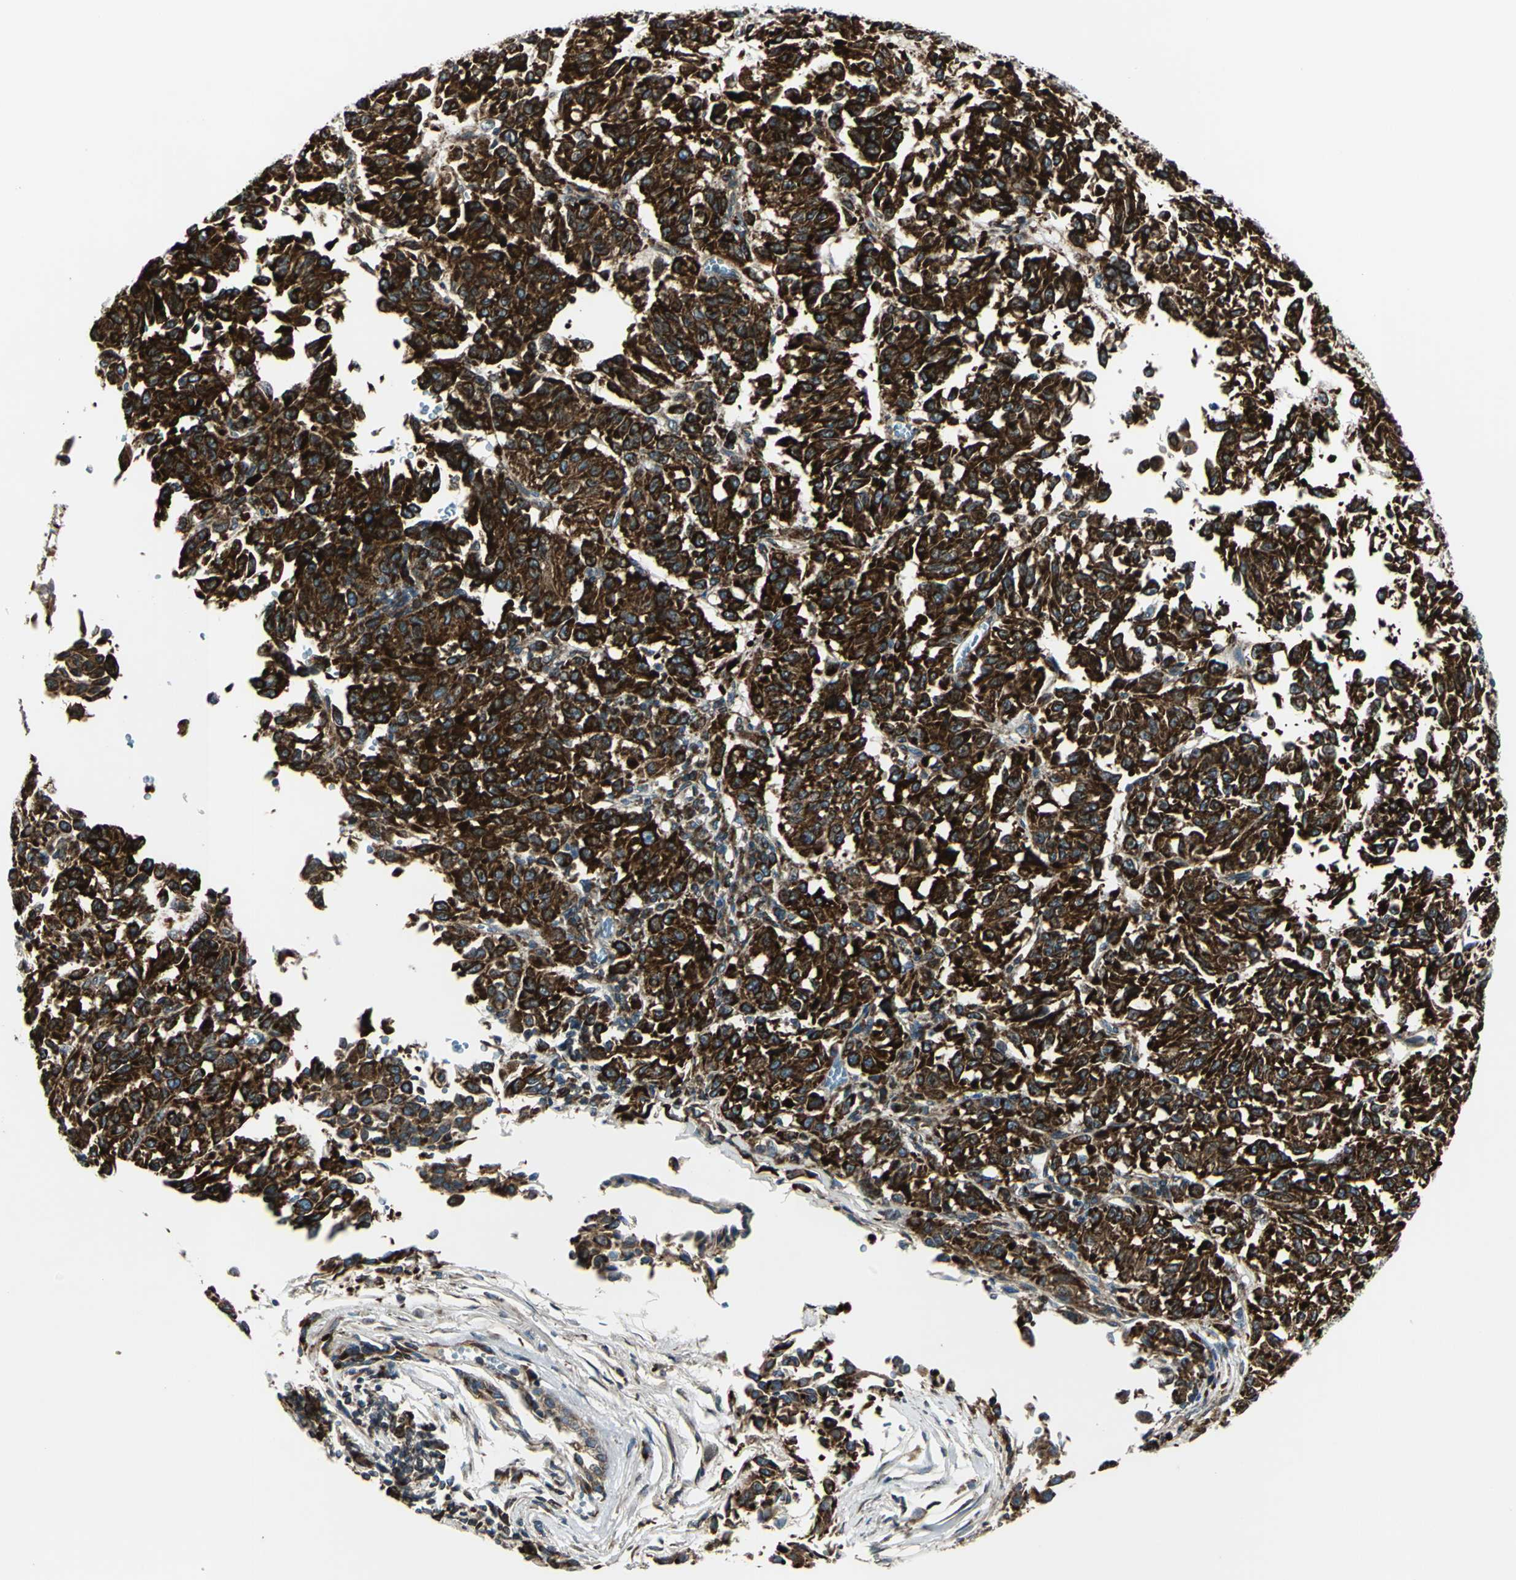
{"staining": {"intensity": "strong", "quantity": ">75%", "location": "cytoplasmic/membranous"}, "tissue": "melanoma", "cell_type": "Tumor cells", "image_type": "cancer", "snomed": [{"axis": "morphology", "description": "Malignant melanoma, Metastatic site"}, {"axis": "topography", "description": "Lung"}], "caption": "High-power microscopy captured an immunohistochemistry photomicrograph of malignant melanoma (metastatic site), revealing strong cytoplasmic/membranous staining in approximately >75% of tumor cells.", "gene": "HTATIP2", "patient": {"sex": "male", "age": 64}}